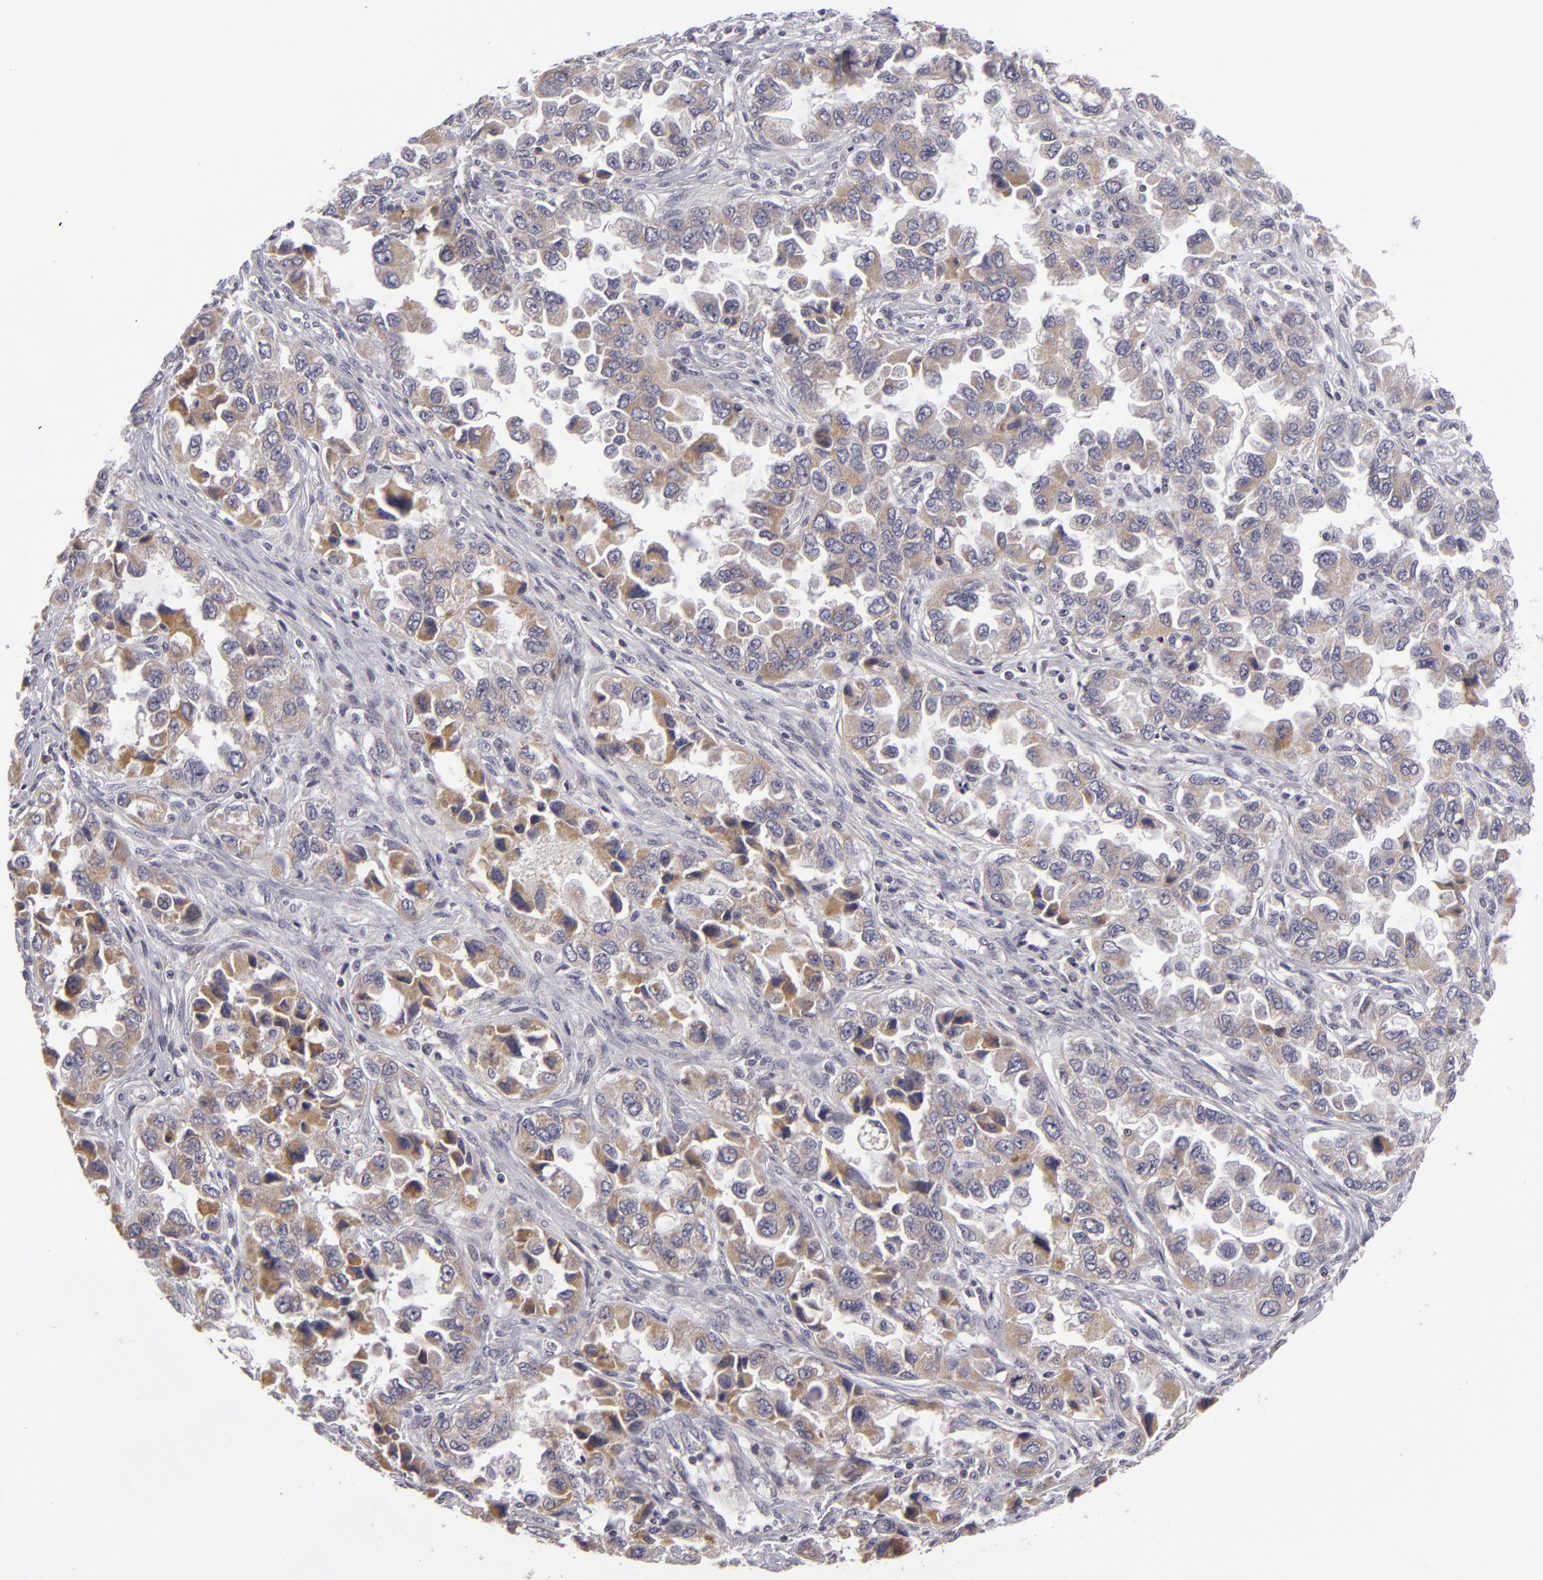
{"staining": {"intensity": "weak", "quantity": ">75%", "location": "cytoplasmic/membranous"}, "tissue": "ovarian cancer", "cell_type": "Tumor cells", "image_type": "cancer", "snomed": [{"axis": "morphology", "description": "Cystadenocarcinoma, serous, NOS"}, {"axis": "topography", "description": "Ovary"}], "caption": "Tumor cells display low levels of weak cytoplasmic/membranous positivity in approximately >75% of cells in ovarian serous cystadenocarcinoma.", "gene": "ATP2B3", "patient": {"sex": "female", "age": 84}}